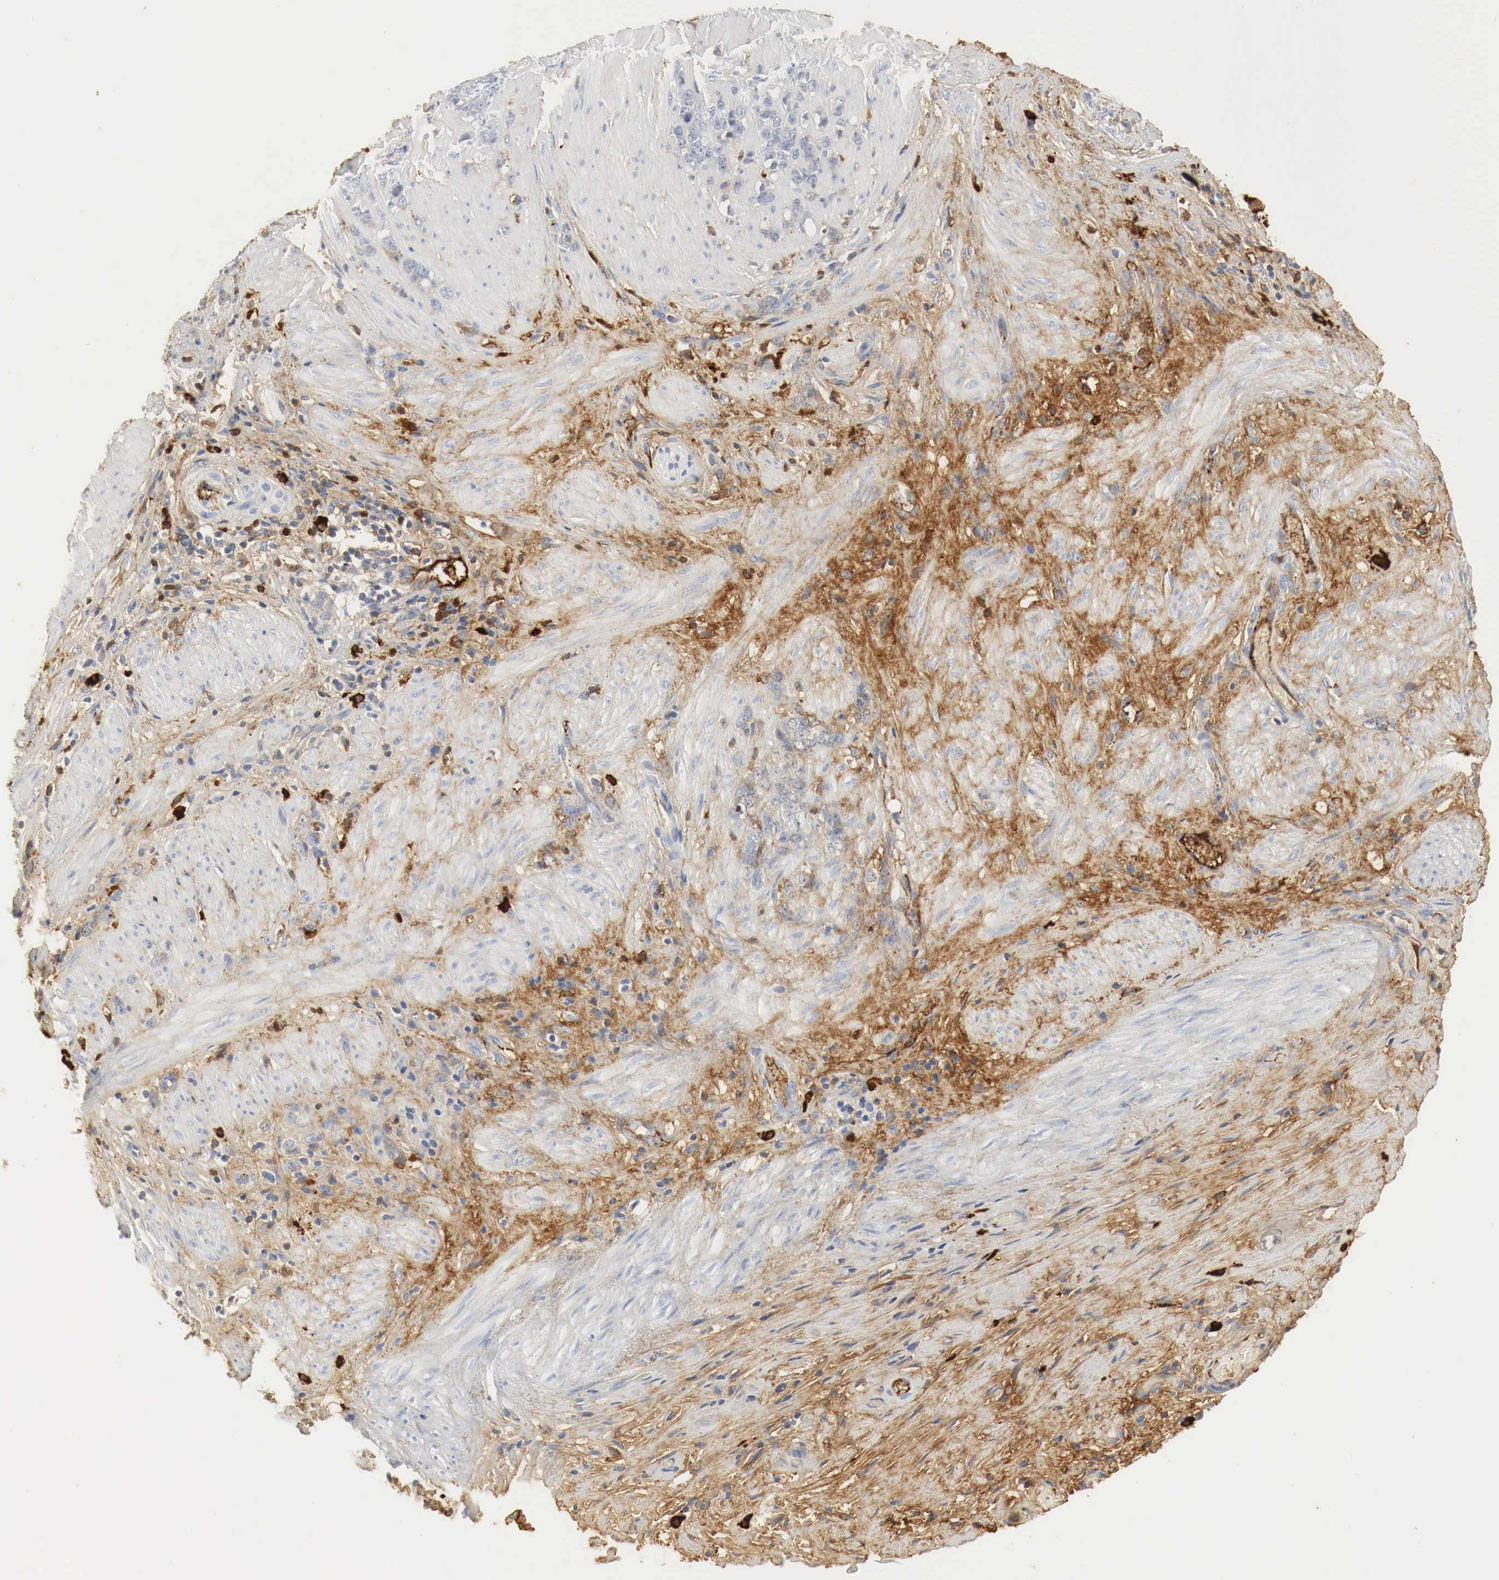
{"staining": {"intensity": "weak", "quantity": "<25%", "location": "cytoplasmic/membranous"}, "tissue": "stomach cancer", "cell_type": "Tumor cells", "image_type": "cancer", "snomed": [{"axis": "morphology", "description": "Adenocarcinoma, NOS"}, {"axis": "topography", "description": "Stomach, lower"}], "caption": "A histopathology image of human stomach cancer (adenocarcinoma) is negative for staining in tumor cells.", "gene": "IGLC3", "patient": {"sex": "male", "age": 88}}